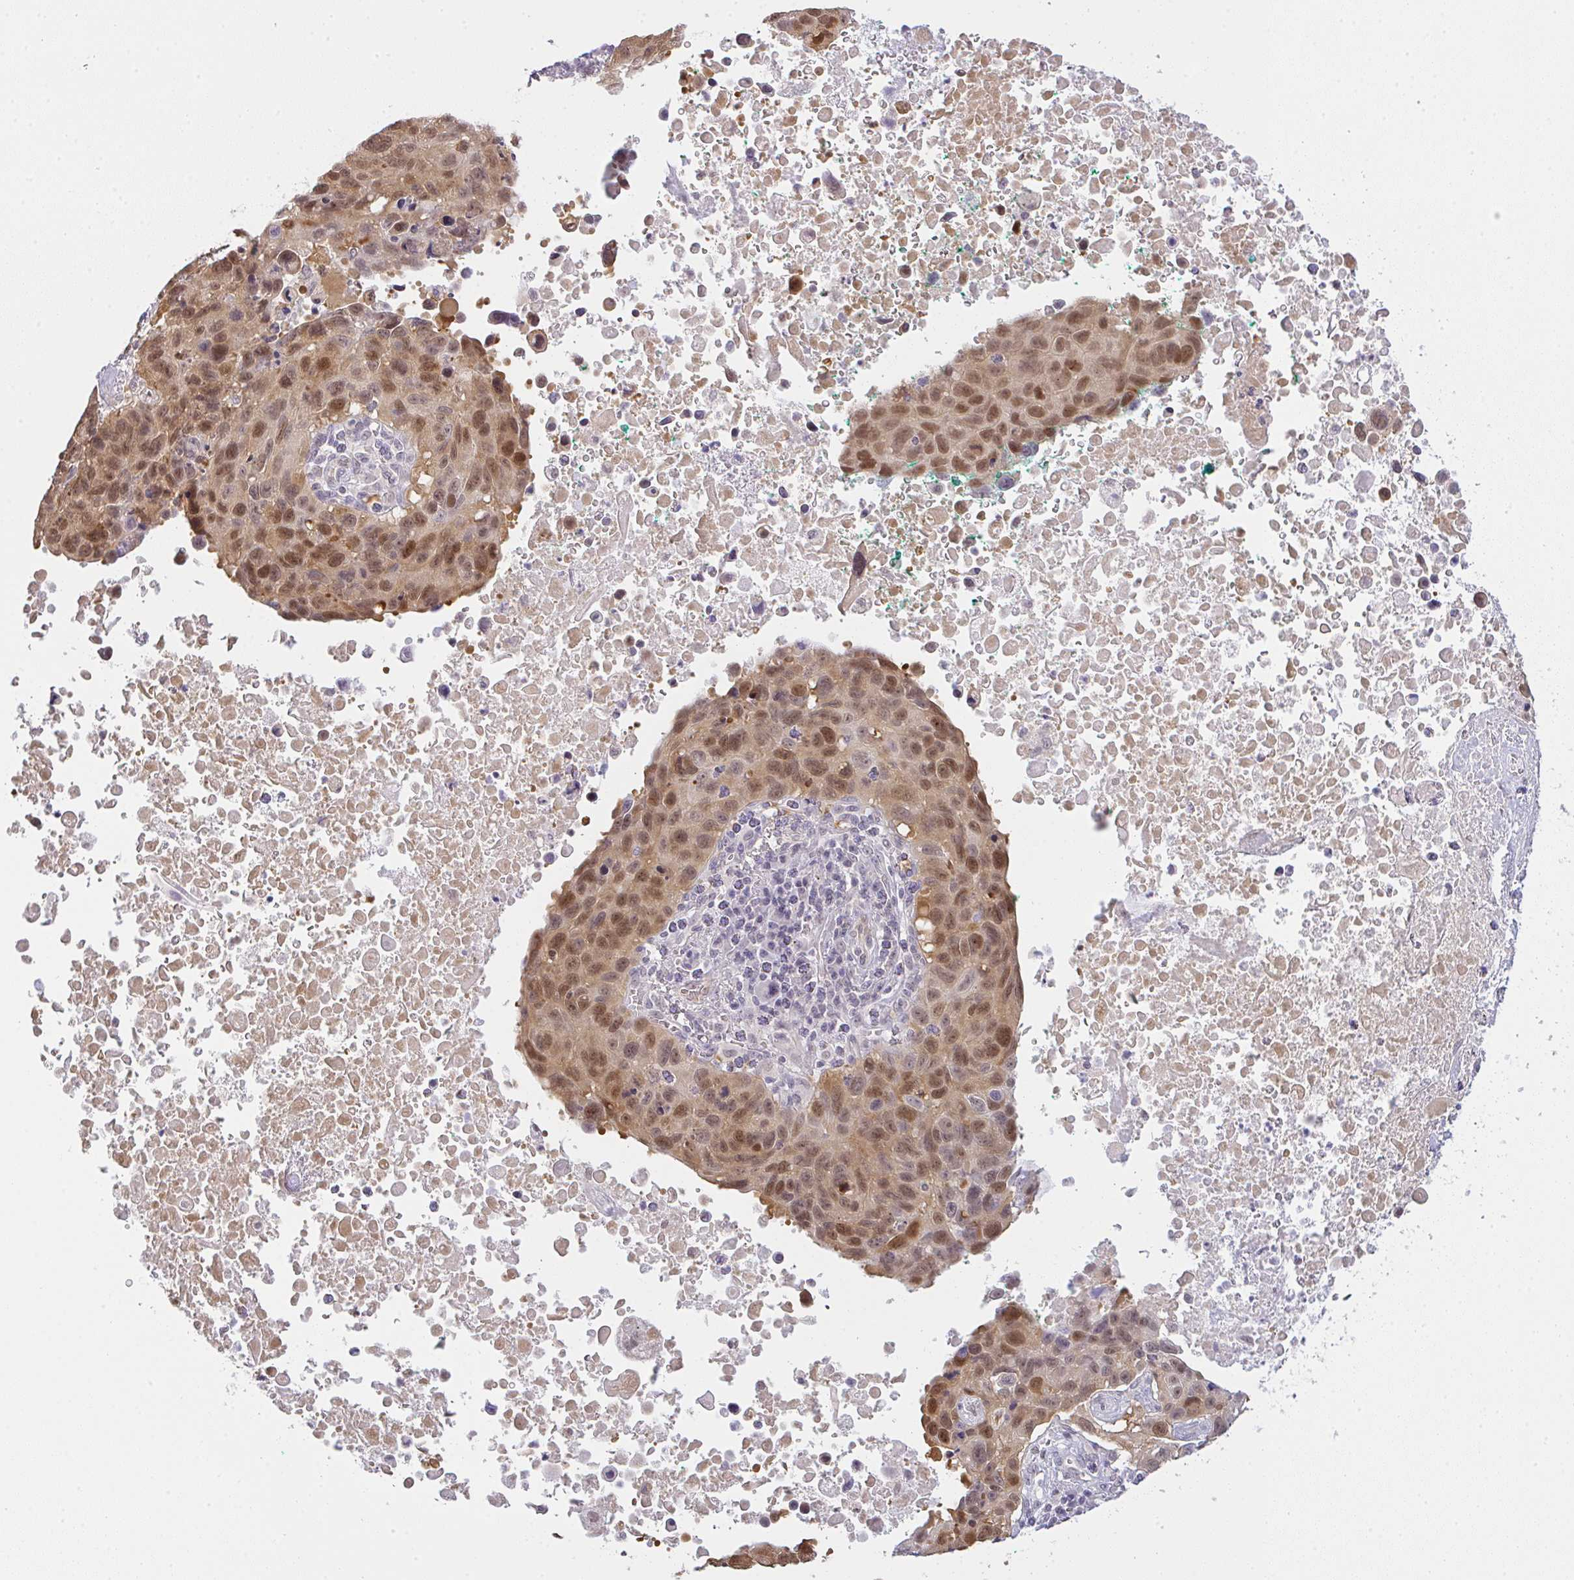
{"staining": {"intensity": "moderate", "quantity": ">75%", "location": "nuclear"}, "tissue": "lung cancer", "cell_type": "Tumor cells", "image_type": "cancer", "snomed": [{"axis": "morphology", "description": "Squamous cell carcinoma, NOS"}, {"axis": "topography", "description": "Lung"}], "caption": "Protein staining by immunohistochemistry (IHC) demonstrates moderate nuclear staining in approximately >75% of tumor cells in squamous cell carcinoma (lung).", "gene": "CSE1L", "patient": {"sex": "male", "age": 66}}